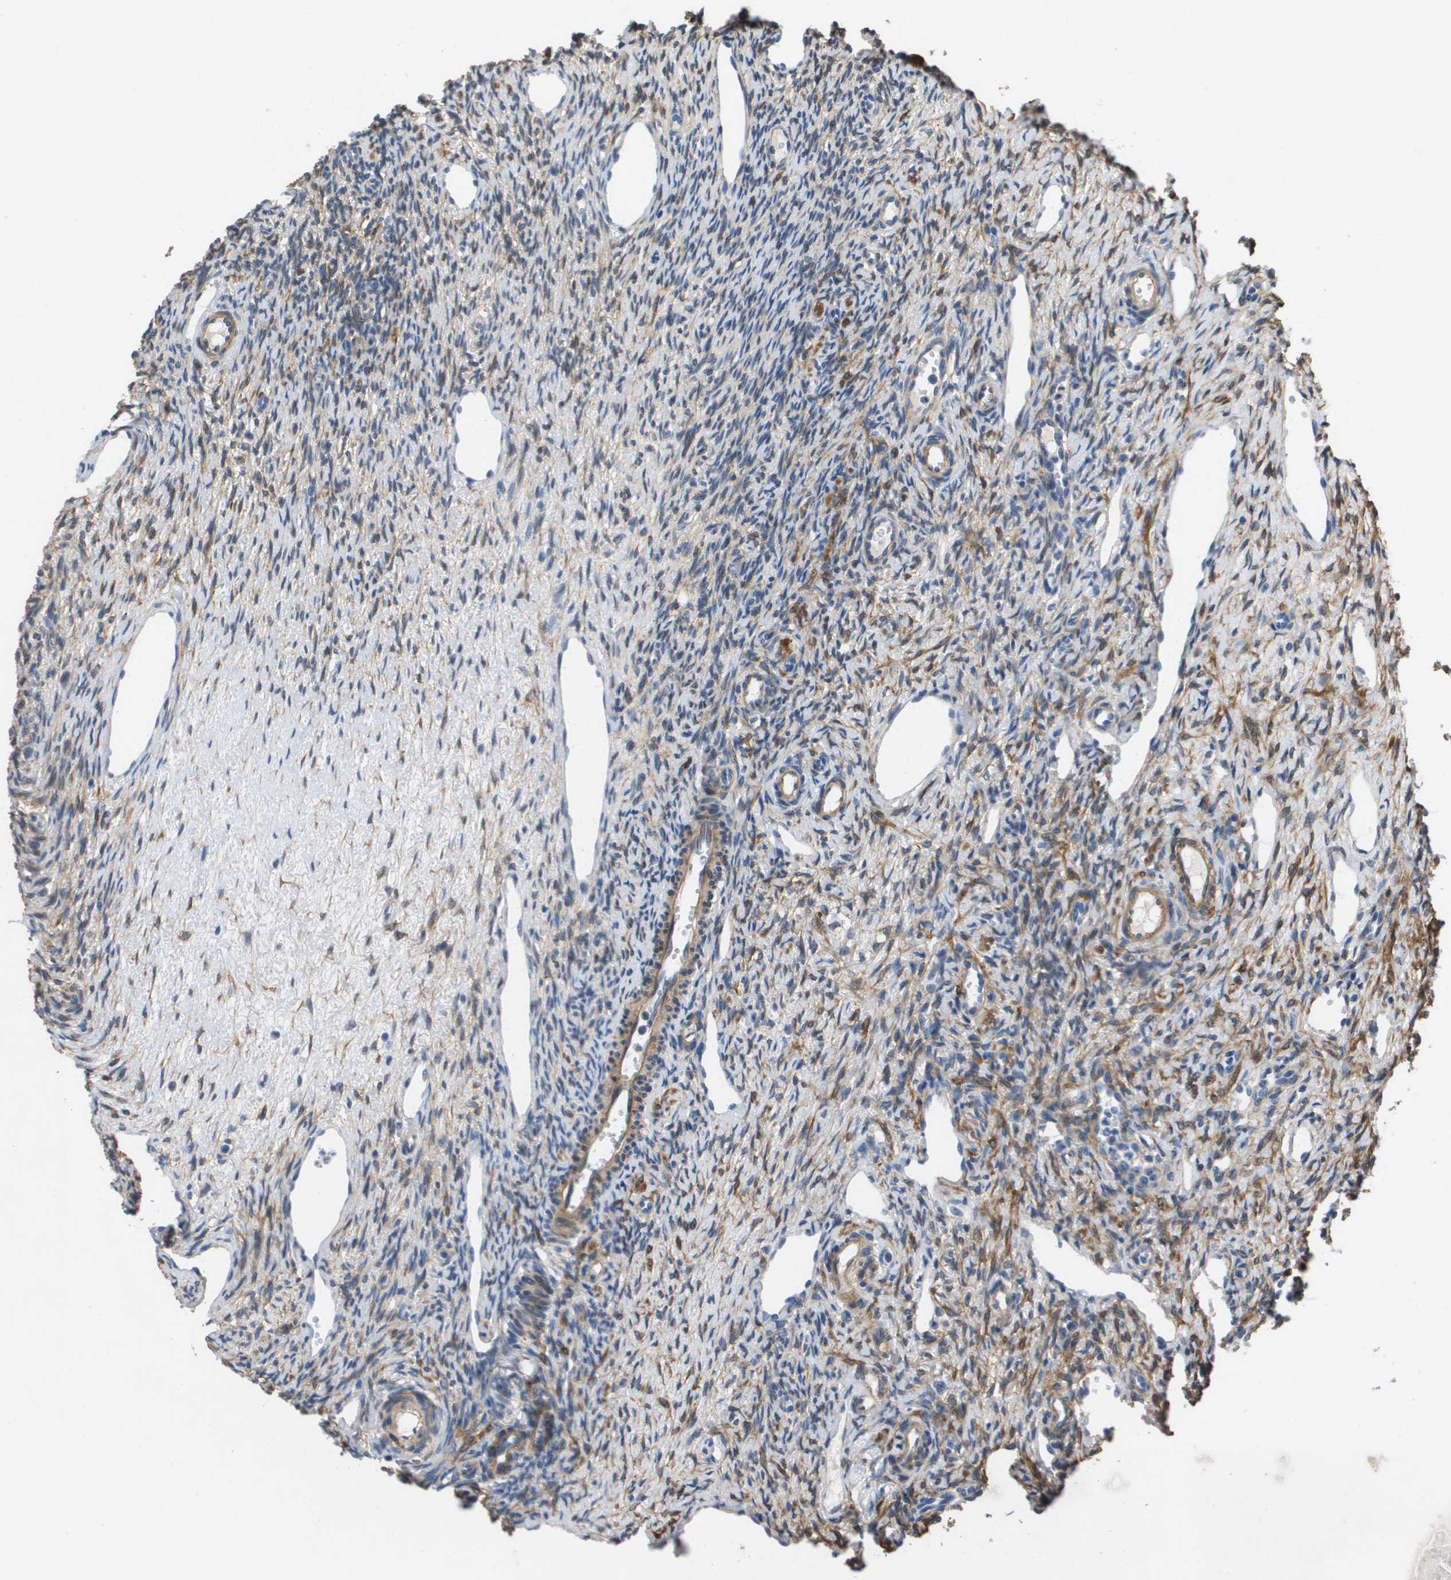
{"staining": {"intensity": "moderate", "quantity": ">75%", "location": "cytoplasmic/membranous"}, "tissue": "ovary", "cell_type": "Follicle cells", "image_type": "normal", "snomed": [{"axis": "morphology", "description": "Normal tissue, NOS"}, {"axis": "topography", "description": "Ovary"}], "caption": "IHC image of unremarkable human ovary stained for a protein (brown), which shows medium levels of moderate cytoplasmic/membranous positivity in approximately >75% of follicle cells.", "gene": "LPP", "patient": {"sex": "female", "age": 33}}